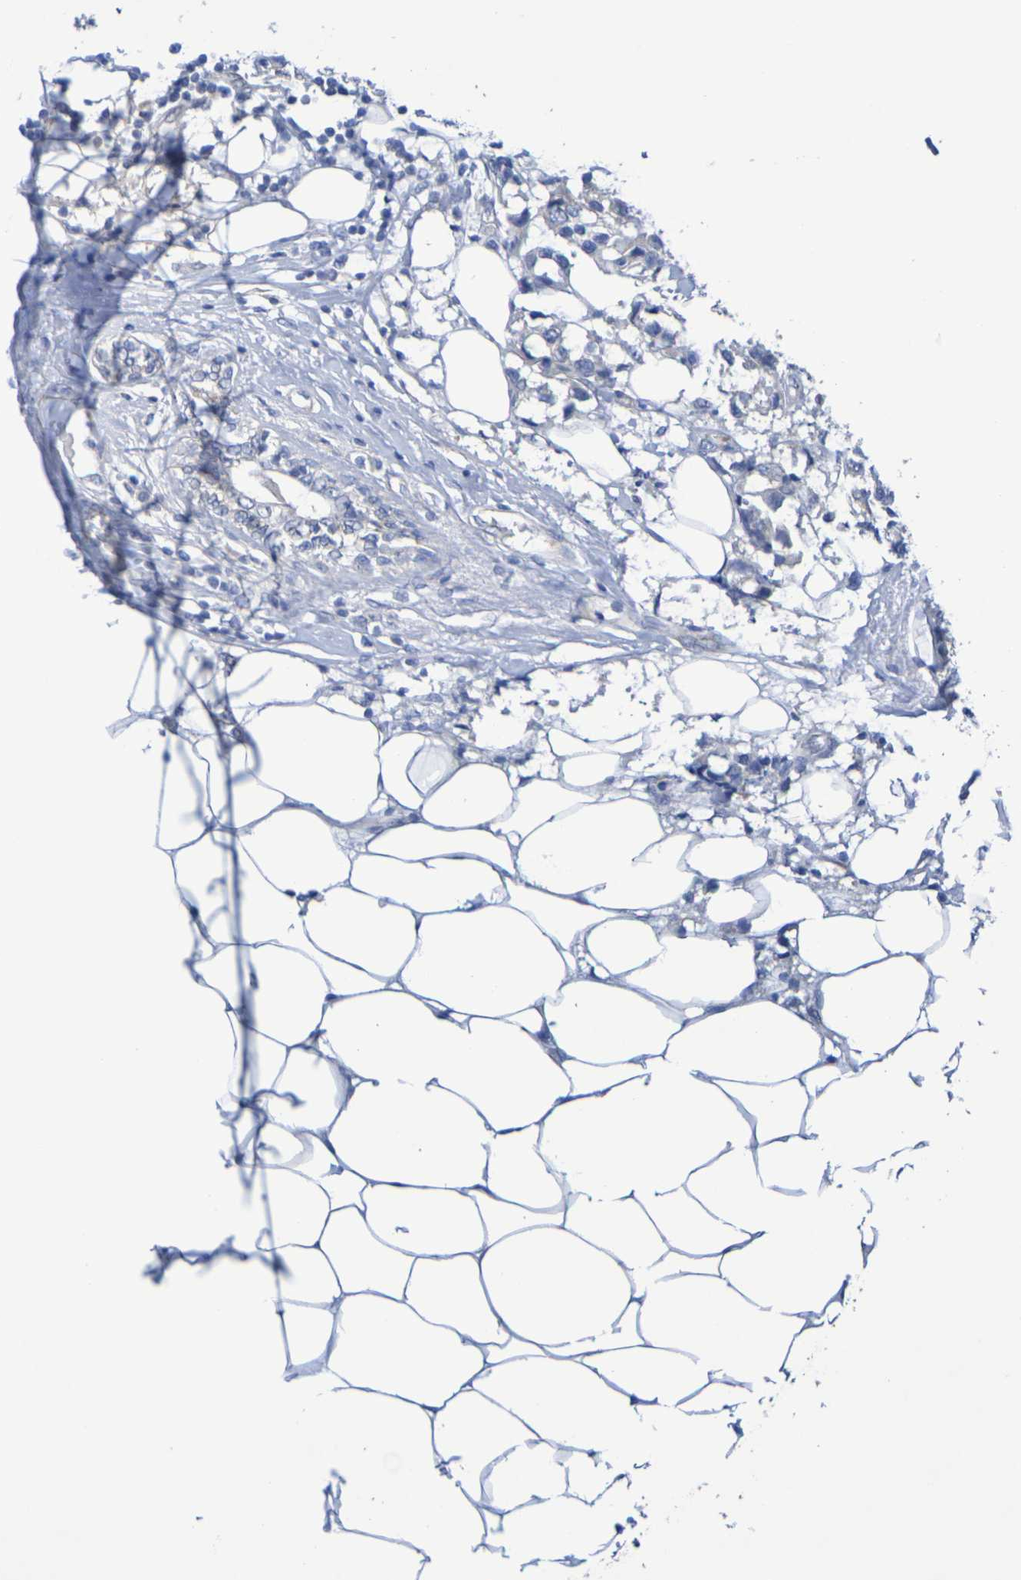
{"staining": {"intensity": "weak", "quantity": "<25%", "location": "cytoplasmic/membranous"}, "tissue": "breast cancer", "cell_type": "Tumor cells", "image_type": "cancer", "snomed": [{"axis": "morphology", "description": "Normal tissue, NOS"}, {"axis": "morphology", "description": "Duct carcinoma"}, {"axis": "topography", "description": "Breast"}], "caption": "Protein analysis of invasive ductal carcinoma (breast) demonstrates no significant staining in tumor cells. (Stains: DAB (3,3'-diaminobenzidine) IHC with hematoxylin counter stain, Microscopy: brightfield microscopy at high magnification).", "gene": "TMCC3", "patient": {"sex": "female", "age": 39}}